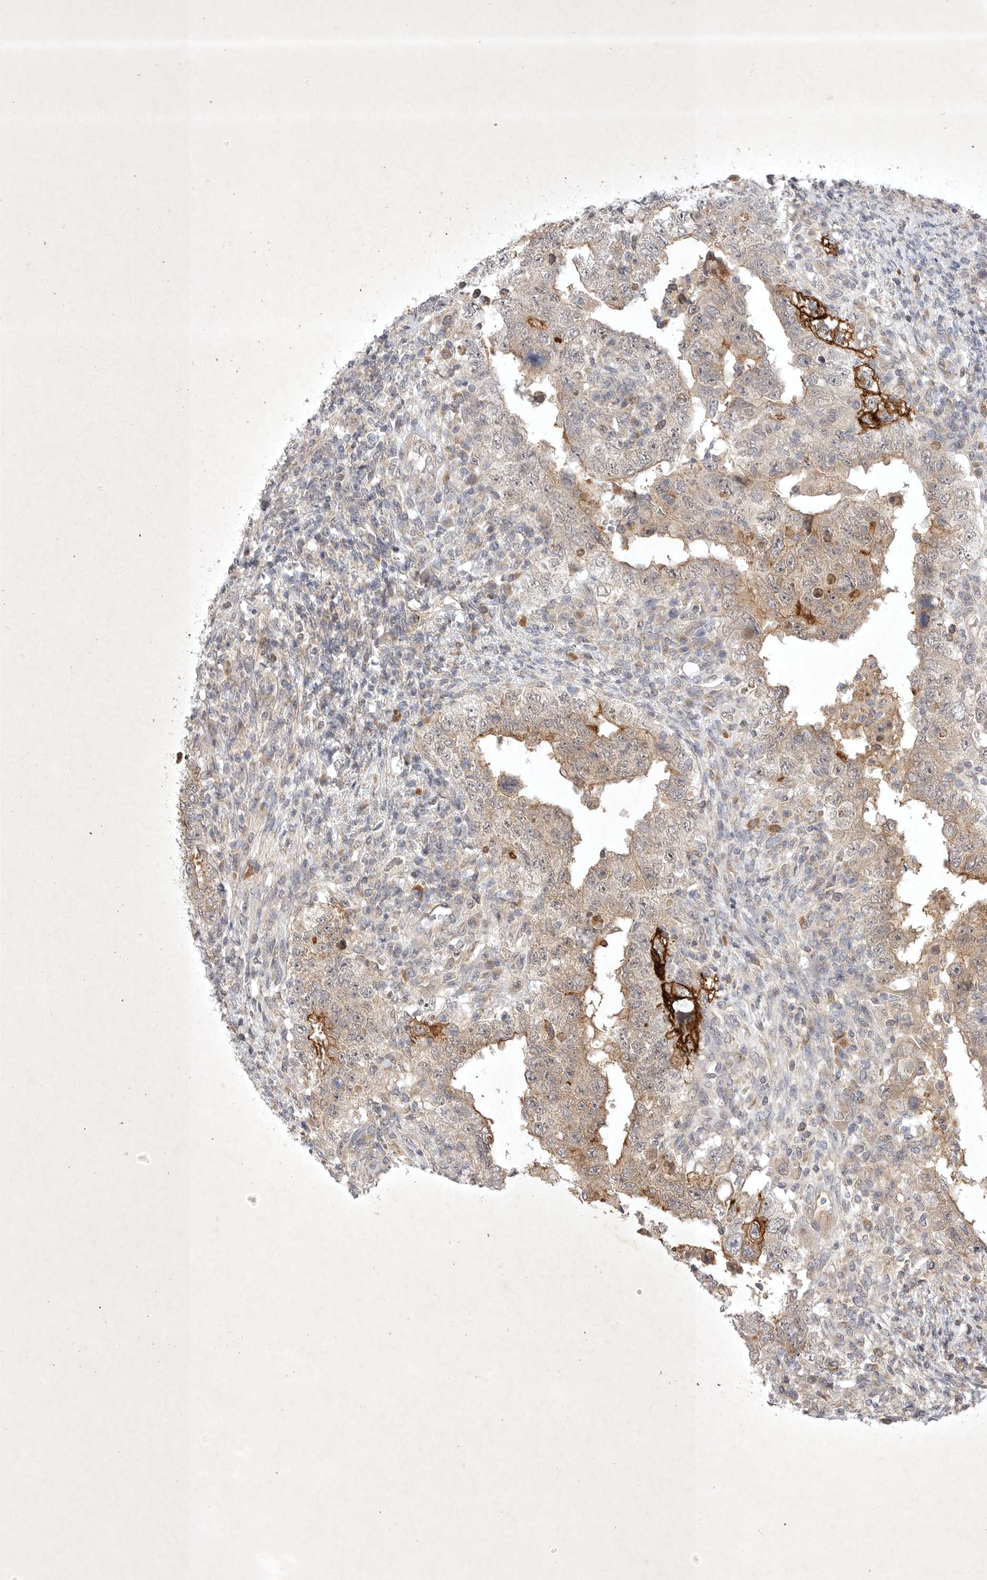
{"staining": {"intensity": "weak", "quantity": "25%-75%", "location": "cytoplasmic/membranous"}, "tissue": "testis cancer", "cell_type": "Tumor cells", "image_type": "cancer", "snomed": [{"axis": "morphology", "description": "Carcinoma, Embryonal, NOS"}, {"axis": "topography", "description": "Testis"}], "caption": "Tumor cells show weak cytoplasmic/membranous positivity in approximately 25%-75% of cells in testis cancer.", "gene": "PTPDC1", "patient": {"sex": "male", "age": 26}}